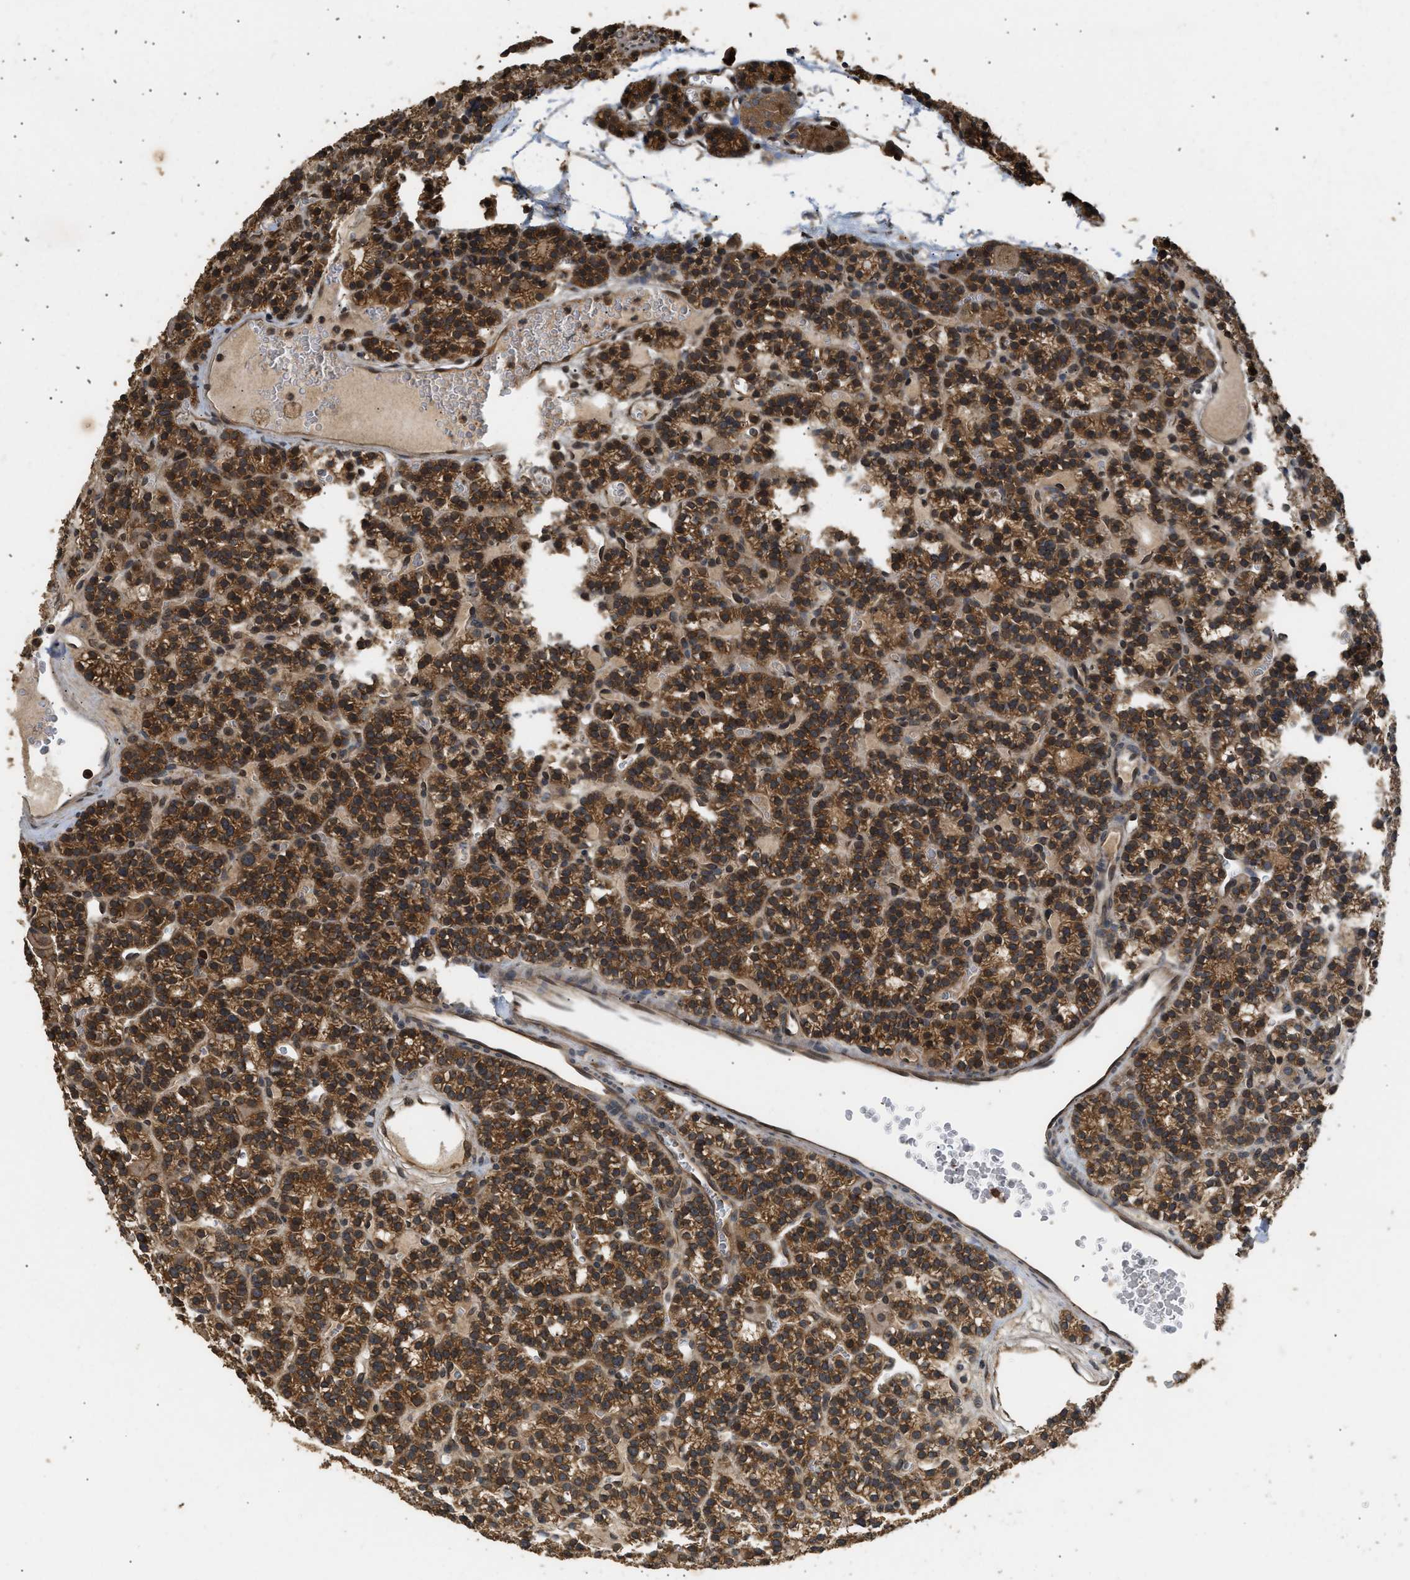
{"staining": {"intensity": "strong", "quantity": ">75%", "location": "cytoplasmic/membranous"}, "tissue": "parathyroid gland", "cell_type": "Glandular cells", "image_type": "normal", "snomed": [{"axis": "morphology", "description": "Normal tissue, NOS"}, {"axis": "morphology", "description": "Adenoma, NOS"}, {"axis": "topography", "description": "Parathyroid gland"}], "caption": "Unremarkable parathyroid gland exhibits strong cytoplasmic/membranous staining in approximately >75% of glandular cells (Stains: DAB in brown, nuclei in blue, Microscopy: brightfield microscopy at high magnification)..", "gene": "DNAJC2", "patient": {"sex": "female", "age": 58}}